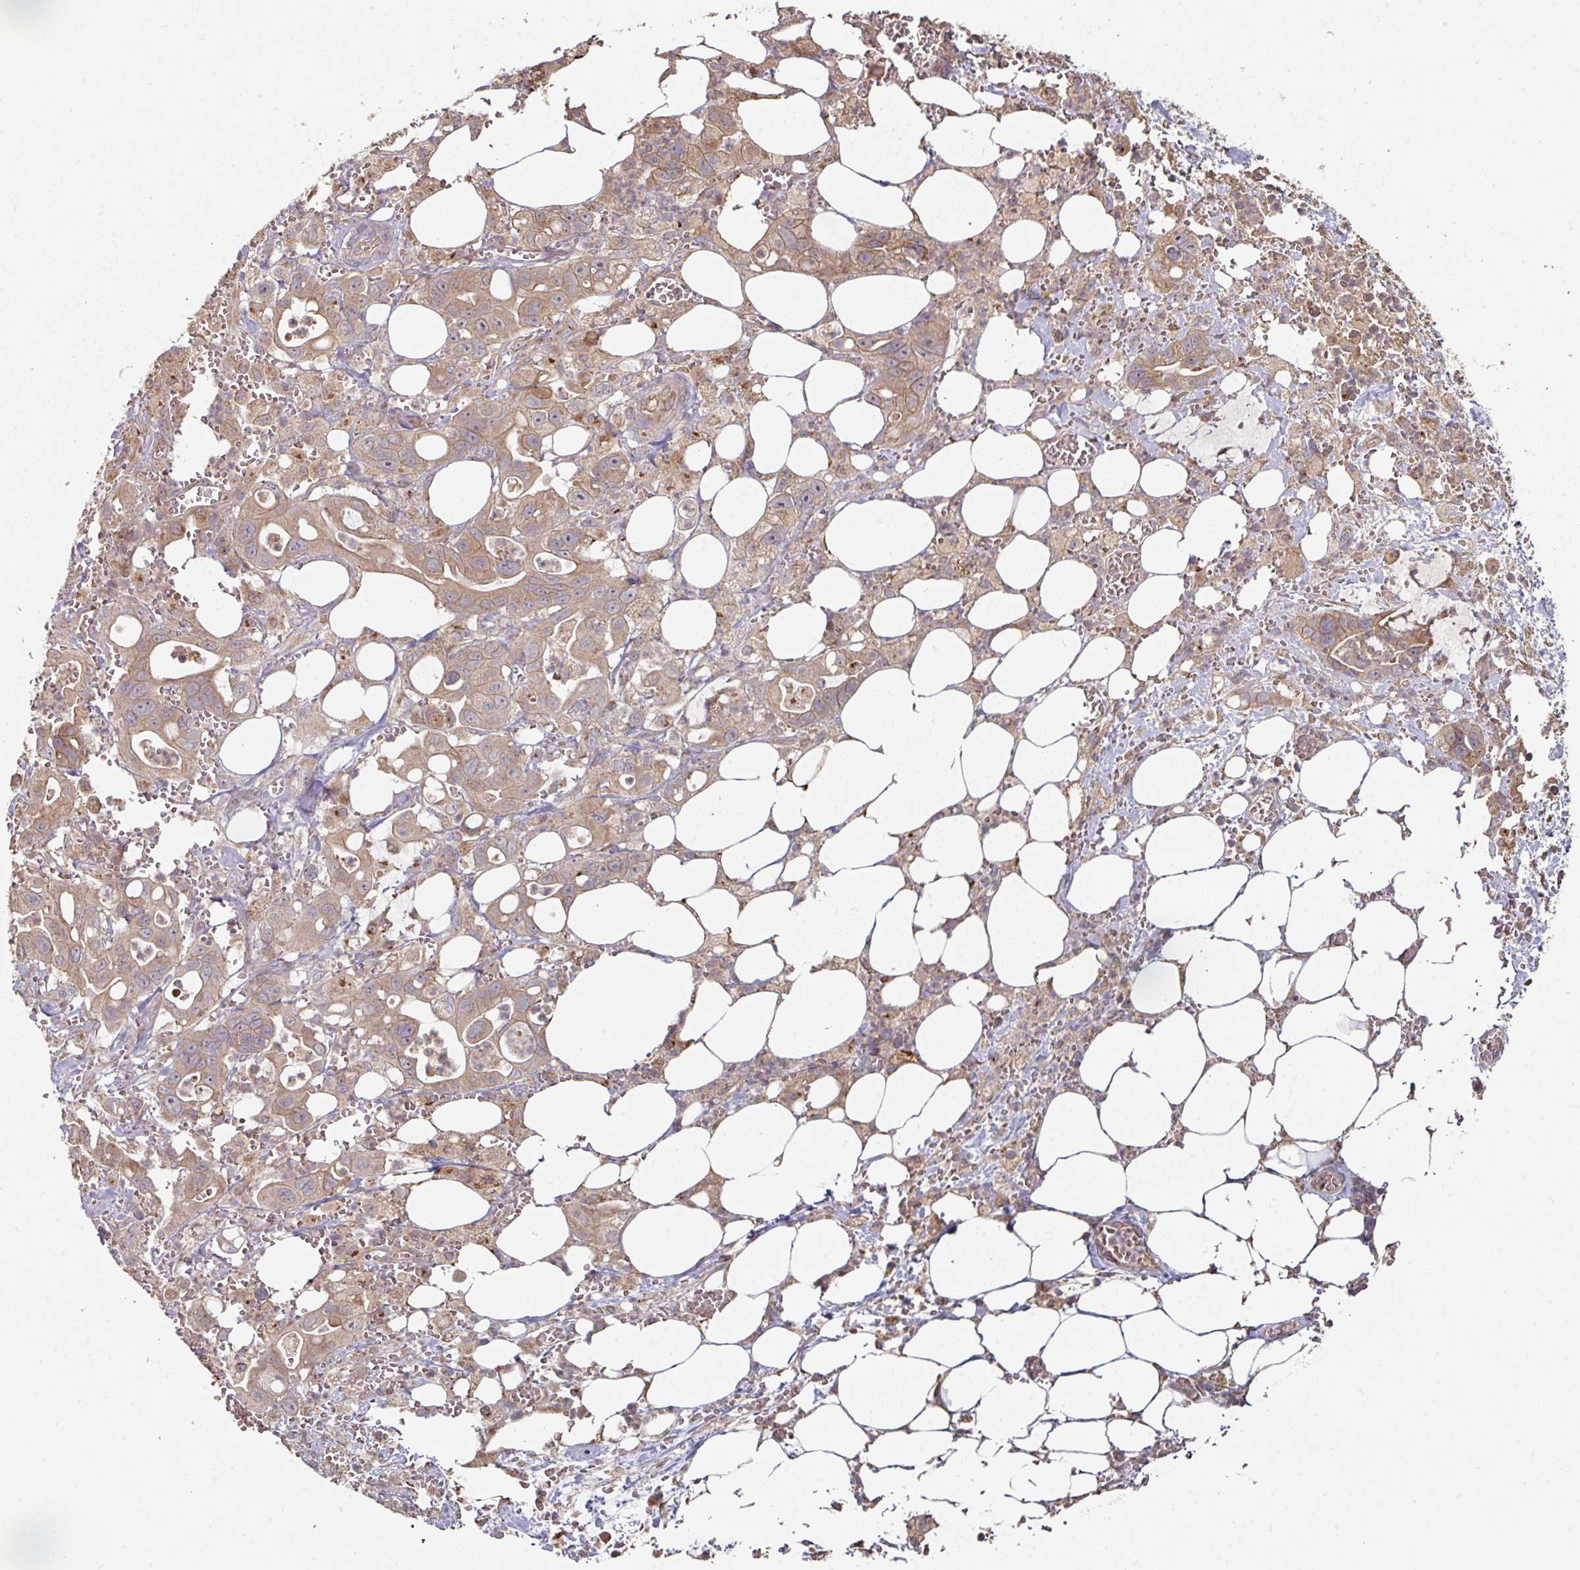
{"staining": {"intensity": "moderate", "quantity": ">75%", "location": "cytoplasmic/membranous"}, "tissue": "pancreatic cancer", "cell_type": "Tumor cells", "image_type": "cancer", "snomed": [{"axis": "morphology", "description": "Adenocarcinoma, NOS"}, {"axis": "topography", "description": "Pancreas"}], "caption": "Protein expression by immunohistochemistry displays moderate cytoplasmic/membranous positivity in about >75% of tumor cells in adenocarcinoma (pancreatic).", "gene": "DNAJC7", "patient": {"sex": "male", "age": 61}}